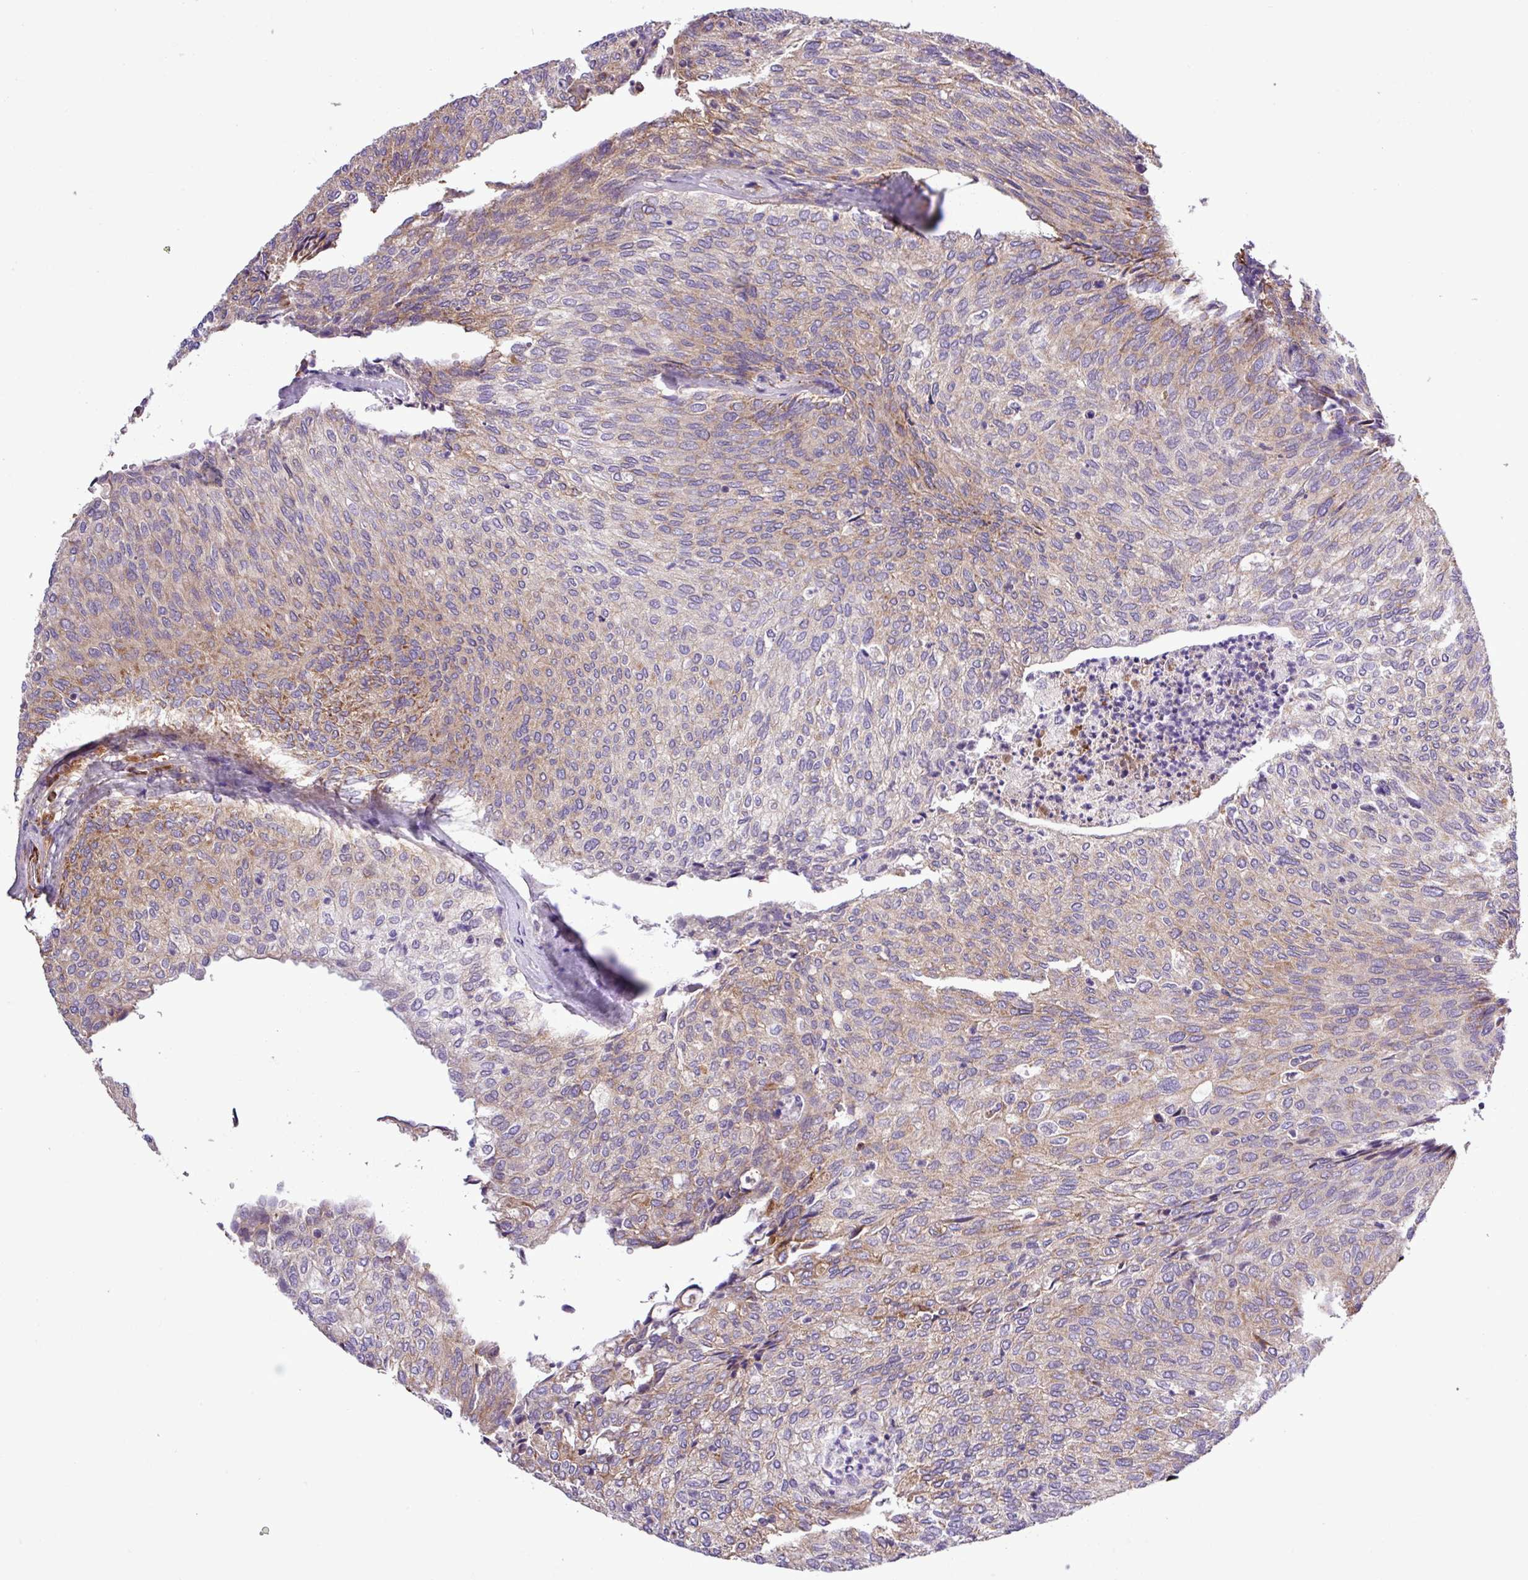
{"staining": {"intensity": "moderate", "quantity": "25%-75%", "location": "cytoplasmic/membranous"}, "tissue": "urothelial cancer", "cell_type": "Tumor cells", "image_type": "cancer", "snomed": [{"axis": "morphology", "description": "Urothelial carcinoma, Low grade"}, {"axis": "topography", "description": "Urinary bladder"}], "caption": "A high-resolution image shows immunohistochemistry staining of low-grade urothelial carcinoma, which reveals moderate cytoplasmic/membranous expression in about 25%-75% of tumor cells. Immunohistochemistry (ihc) stains the protein in brown and the nuclei are stained blue.", "gene": "CWH43", "patient": {"sex": "female", "age": 79}}